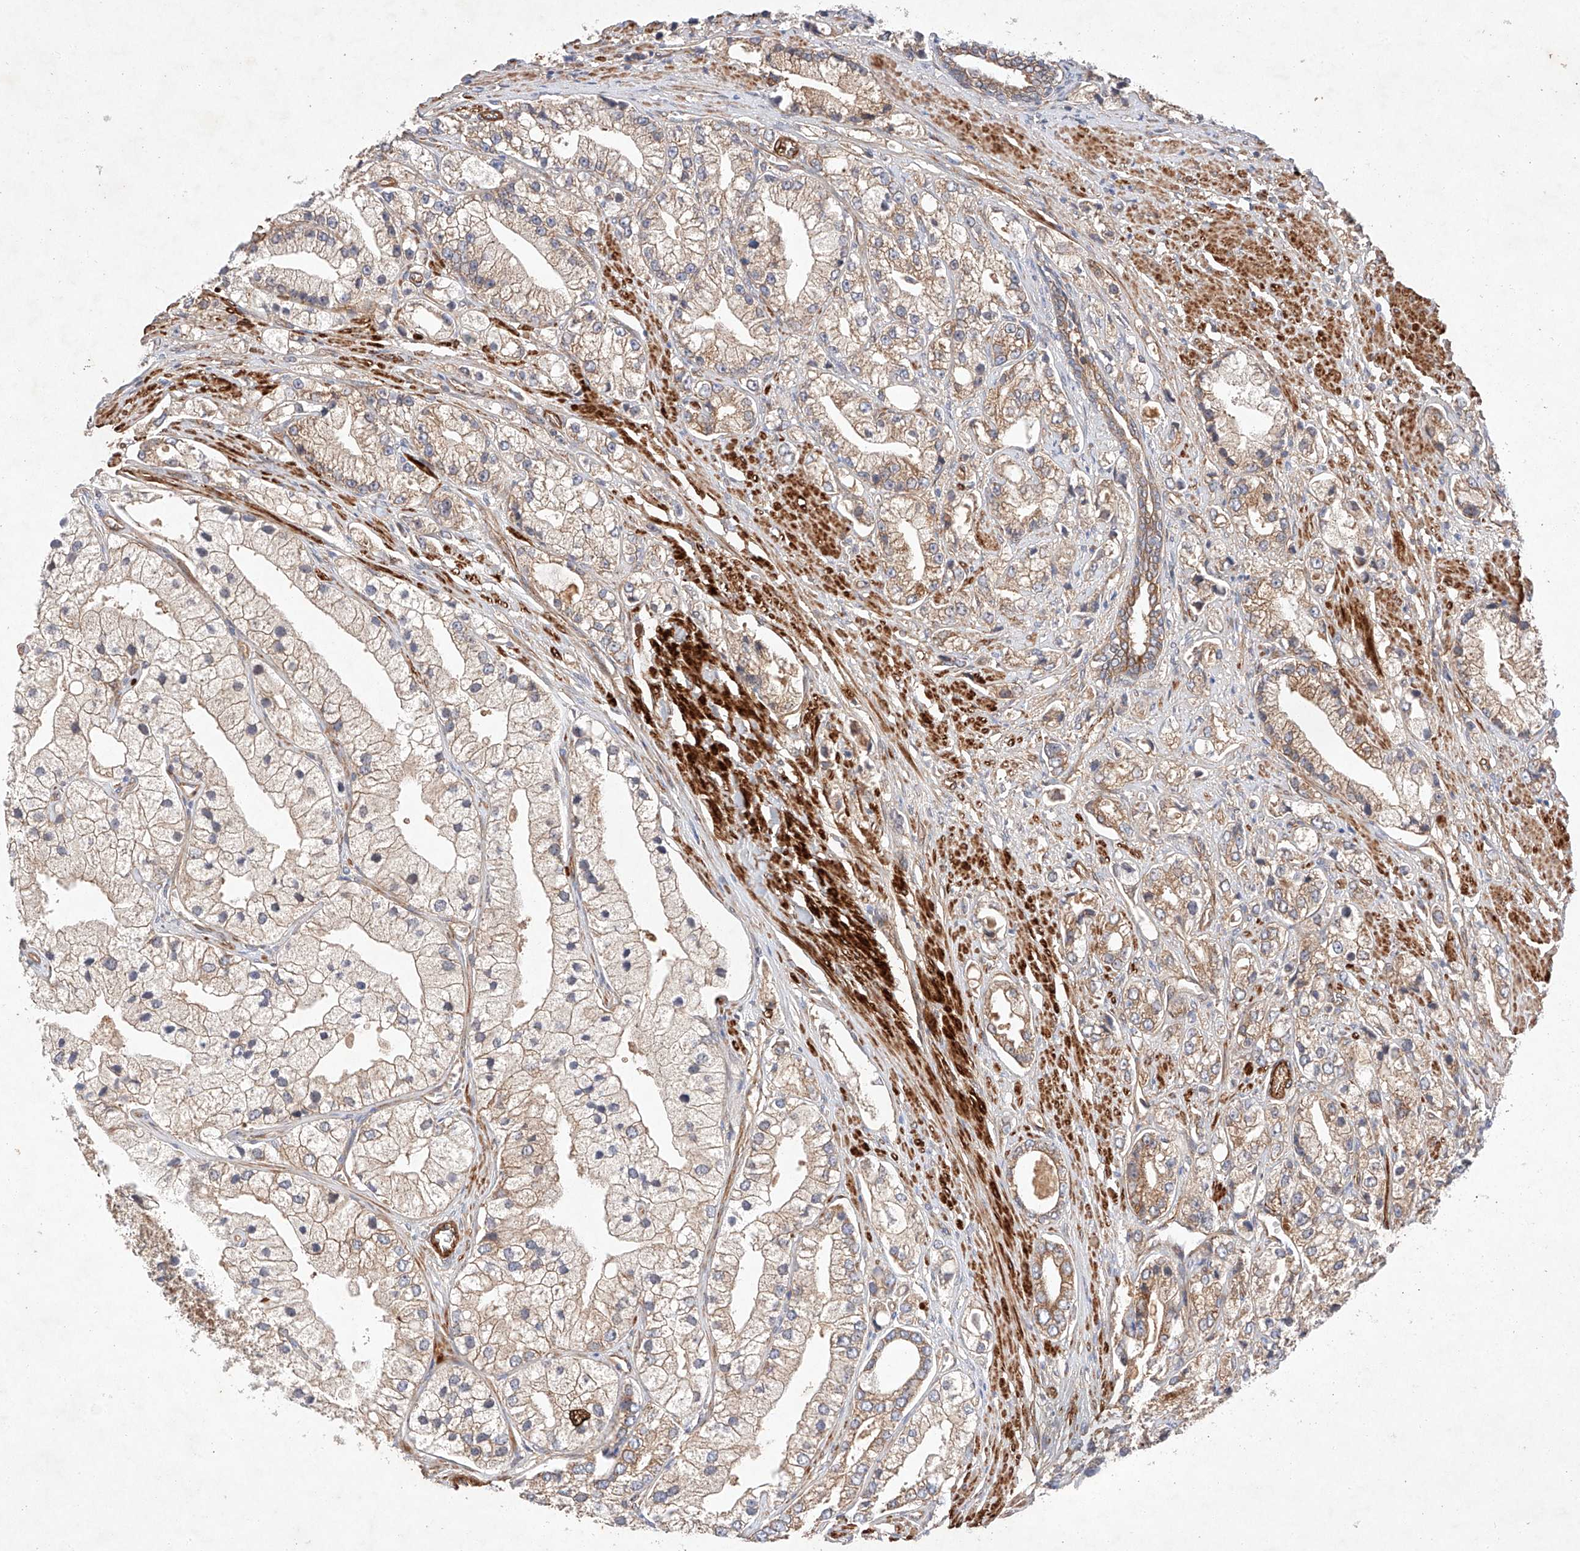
{"staining": {"intensity": "moderate", "quantity": "25%-75%", "location": "cytoplasmic/membranous"}, "tissue": "prostate cancer", "cell_type": "Tumor cells", "image_type": "cancer", "snomed": [{"axis": "morphology", "description": "Adenocarcinoma, High grade"}, {"axis": "topography", "description": "Prostate"}], "caption": "Immunohistochemistry (IHC) of prostate adenocarcinoma (high-grade) displays medium levels of moderate cytoplasmic/membranous positivity in approximately 25%-75% of tumor cells.", "gene": "RAB23", "patient": {"sex": "male", "age": 50}}